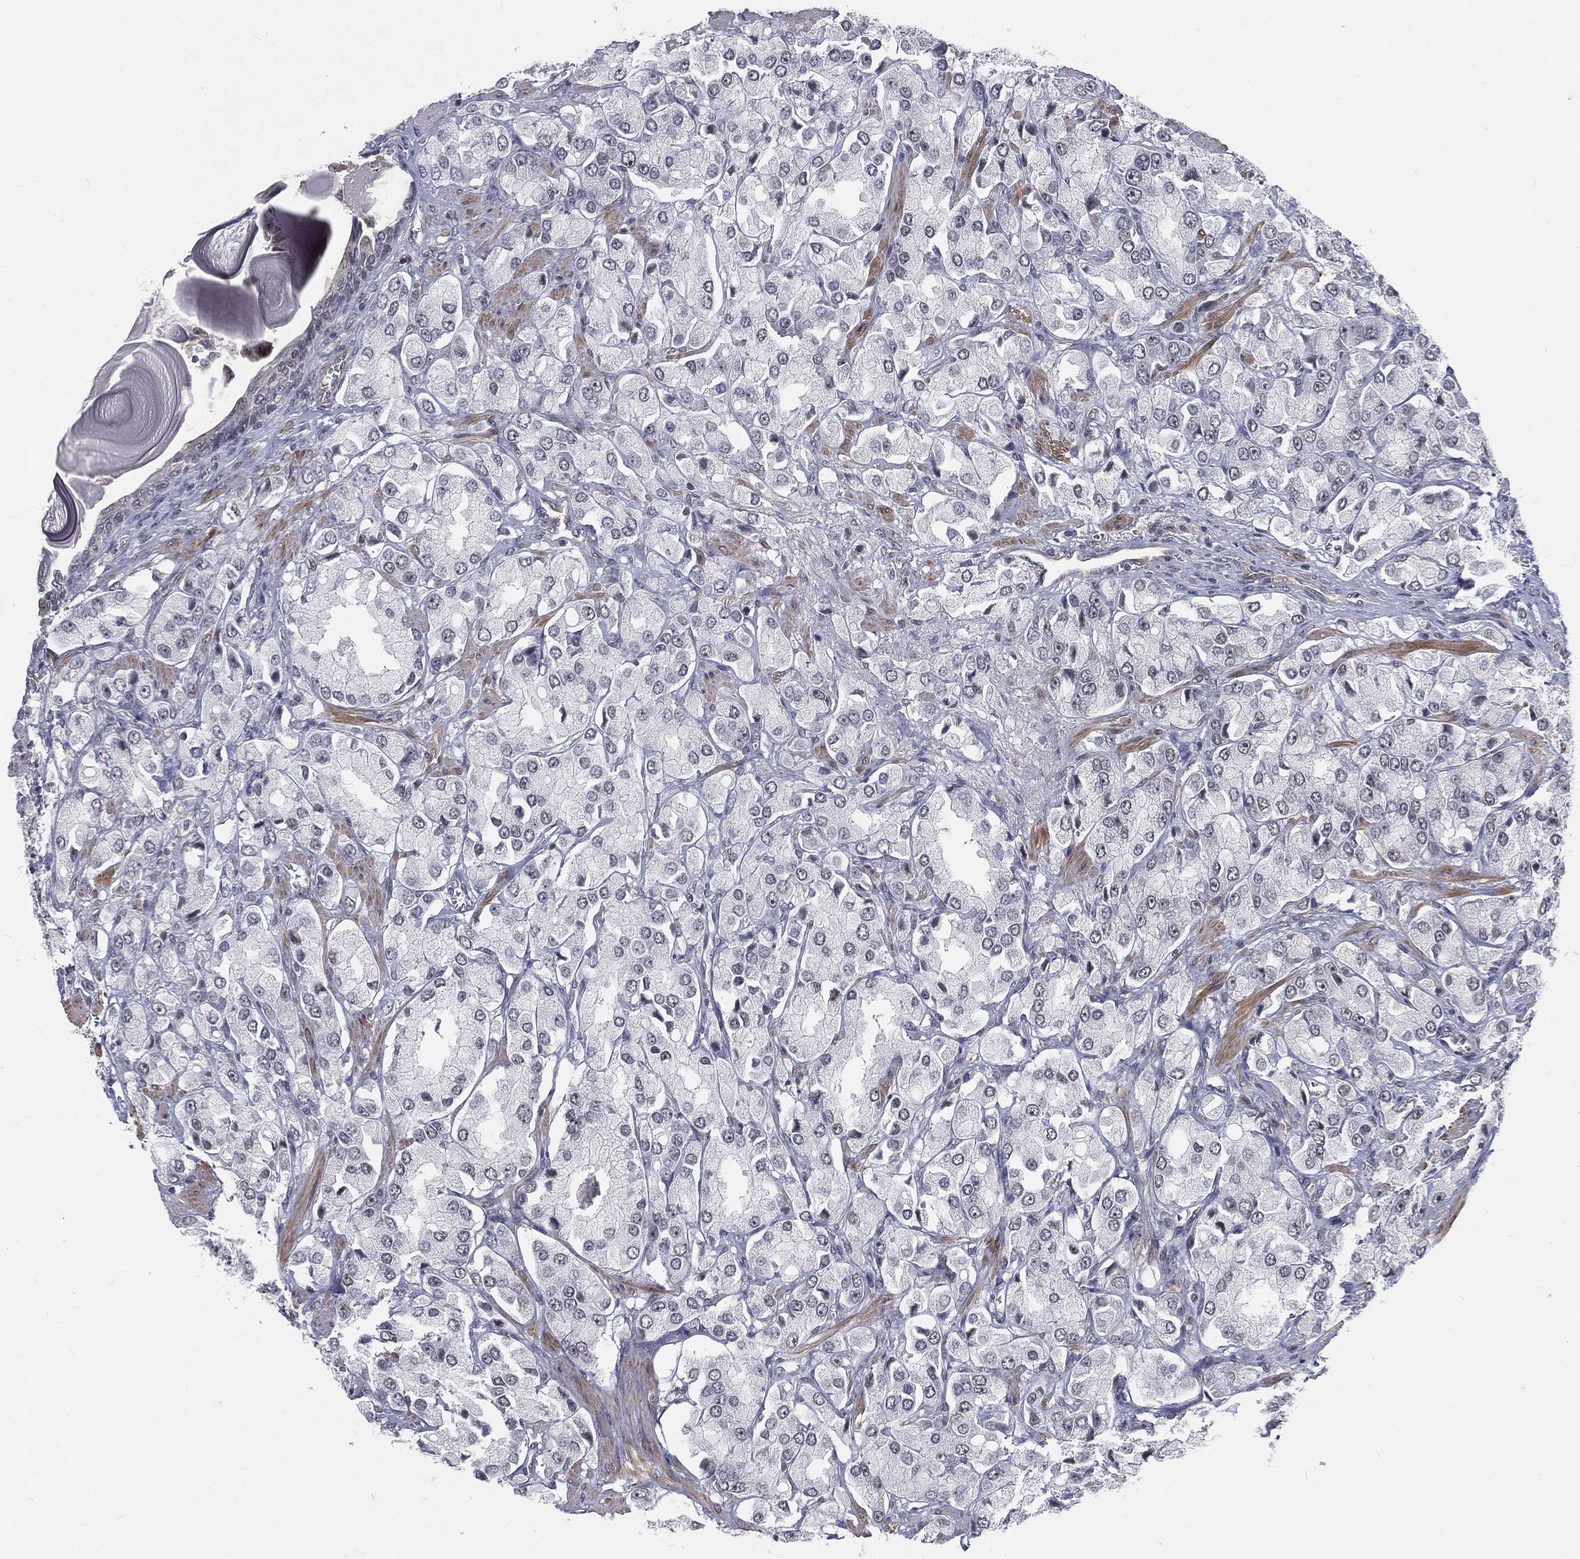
{"staining": {"intensity": "negative", "quantity": "none", "location": "none"}, "tissue": "prostate cancer", "cell_type": "Tumor cells", "image_type": "cancer", "snomed": [{"axis": "morphology", "description": "Adenocarcinoma, NOS"}, {"axis": "topography", "description": "Prostate and seminal vesicle, NOS"}, {"axis": "topography", "description": "Prostate"}], "caption": "Immunohistochemical staining of human prostate cancer reveals no significant positivity in tumor cells.", "gene": "MORC2", "patient": {"sex": "male", "age": 64}}